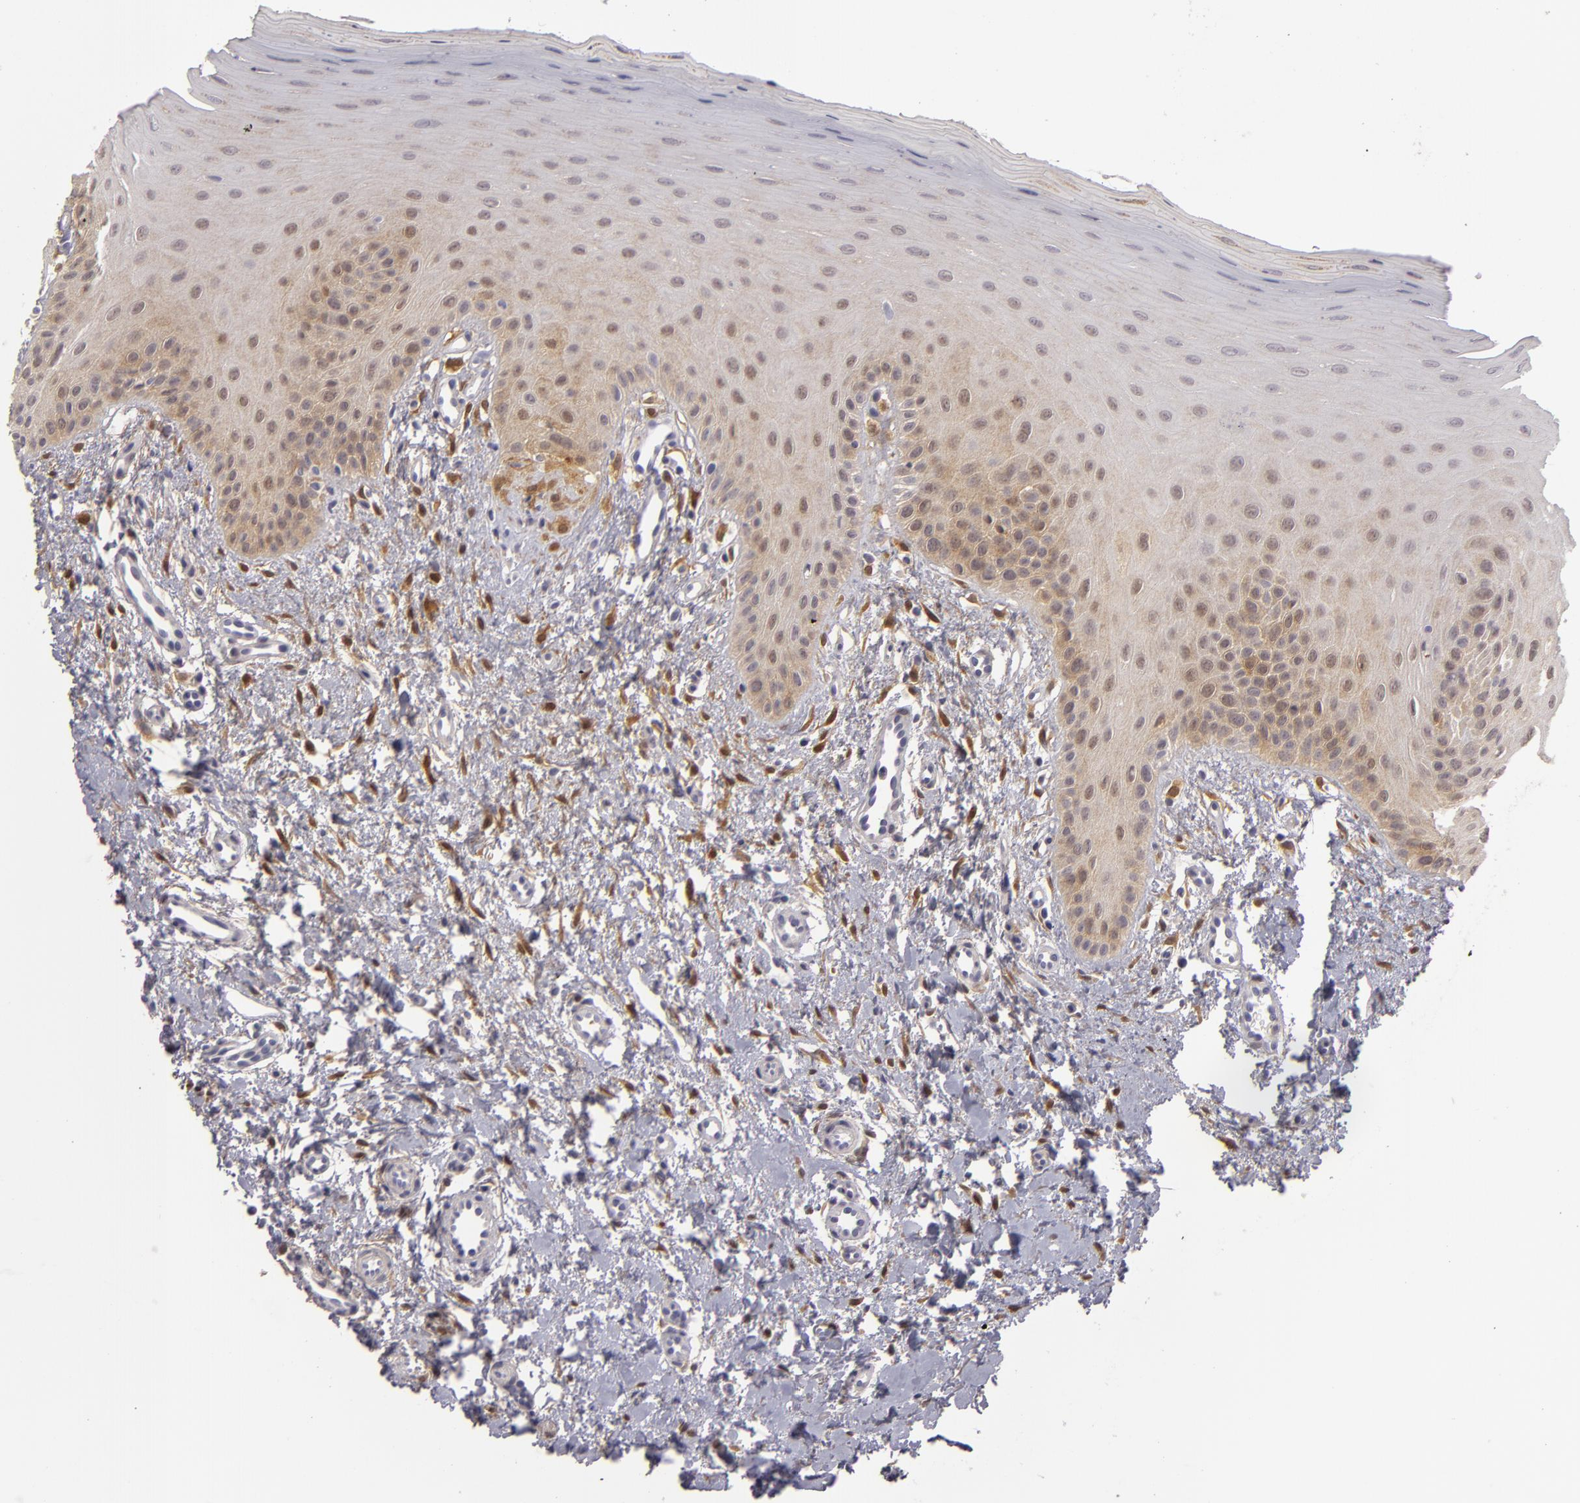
{"staining": {"intensity": "weak", "quantity": ">75%", "location": "cytoplasmic/membranous,nuclear"}, "tissue": "oral mucosa", "cell_type": "Squamous epithelial cells", "image_type": "normal", "snomed": [{"axis": "morphology", "description": "Normal tissue, NOS"}, {"axis": "topography", "description": "Oral tissue"}], "caption": "Immunohistochemistry (IHC) photomicrograph of benign human oral mucosa stained for a protein (brown), which shows low levels of weak cytoplasmic/membranous,nuclear staining in approximately >75% of squamous epithelial cells.", "gene": "EFS", "patient": {"sex": "female", "age": 23}}